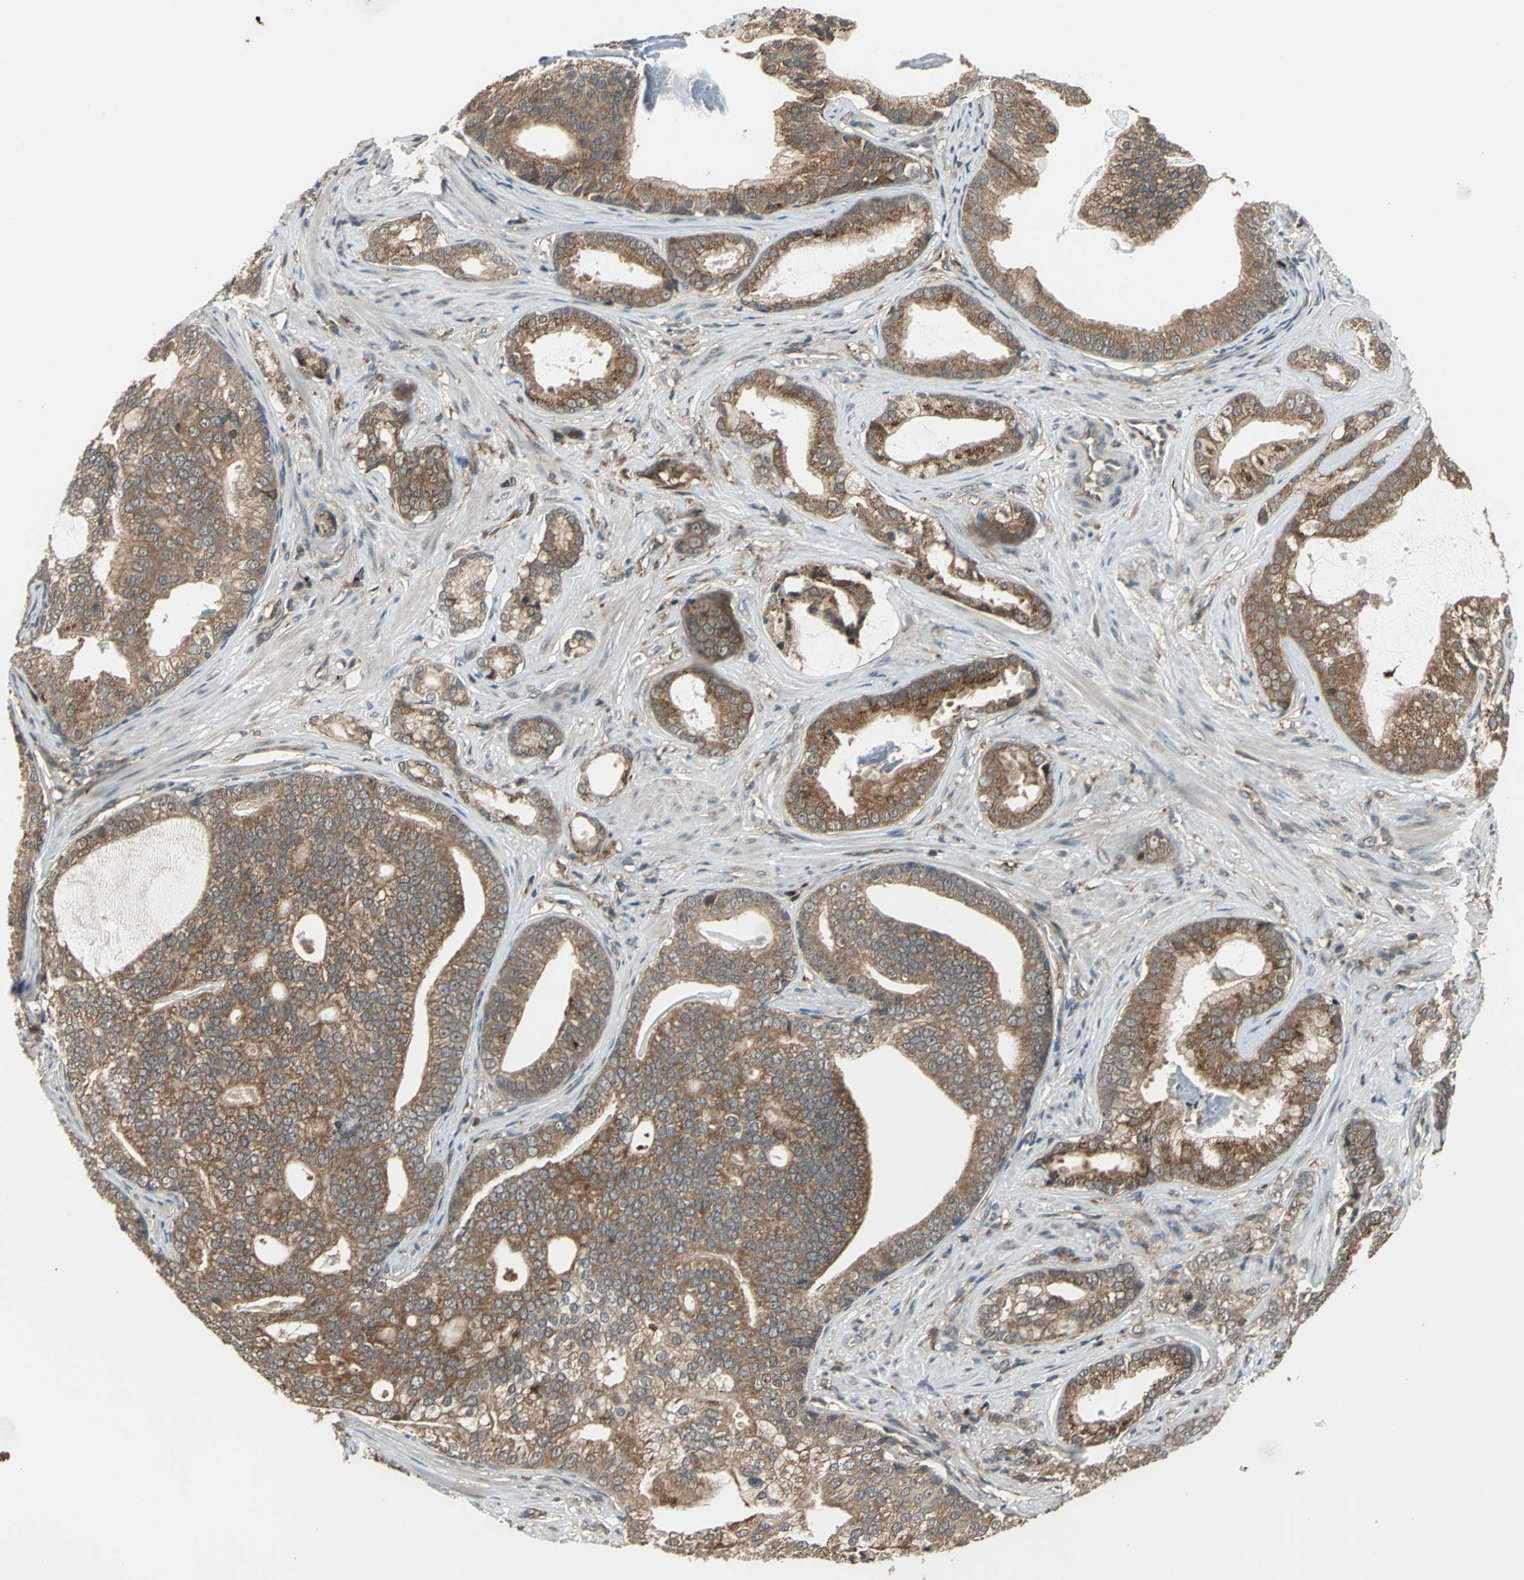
{"staining": {"intensity": "moderate", "quantity": ">75%", "location": "cytoplasmic/membranous"}, "tissue": "prostate cancer", "cell_type": "Tumor cells", "image_type": "cancer", "snomed": [{"axis": "morphology", "description": "Adenocarcinoma, Low grade"}, {"axis": "topography", "description": "Prostate"}], "caption": "Protein expression analysis of human prostate low-grade adenocarcinoma reveals moderate cytoplasmic/membranous staining in approximately >75% of tumor cells. Nuclei are stained in blue.", "gene": "NFKBIE", "patient": {"sex": "male", "age": 58}}